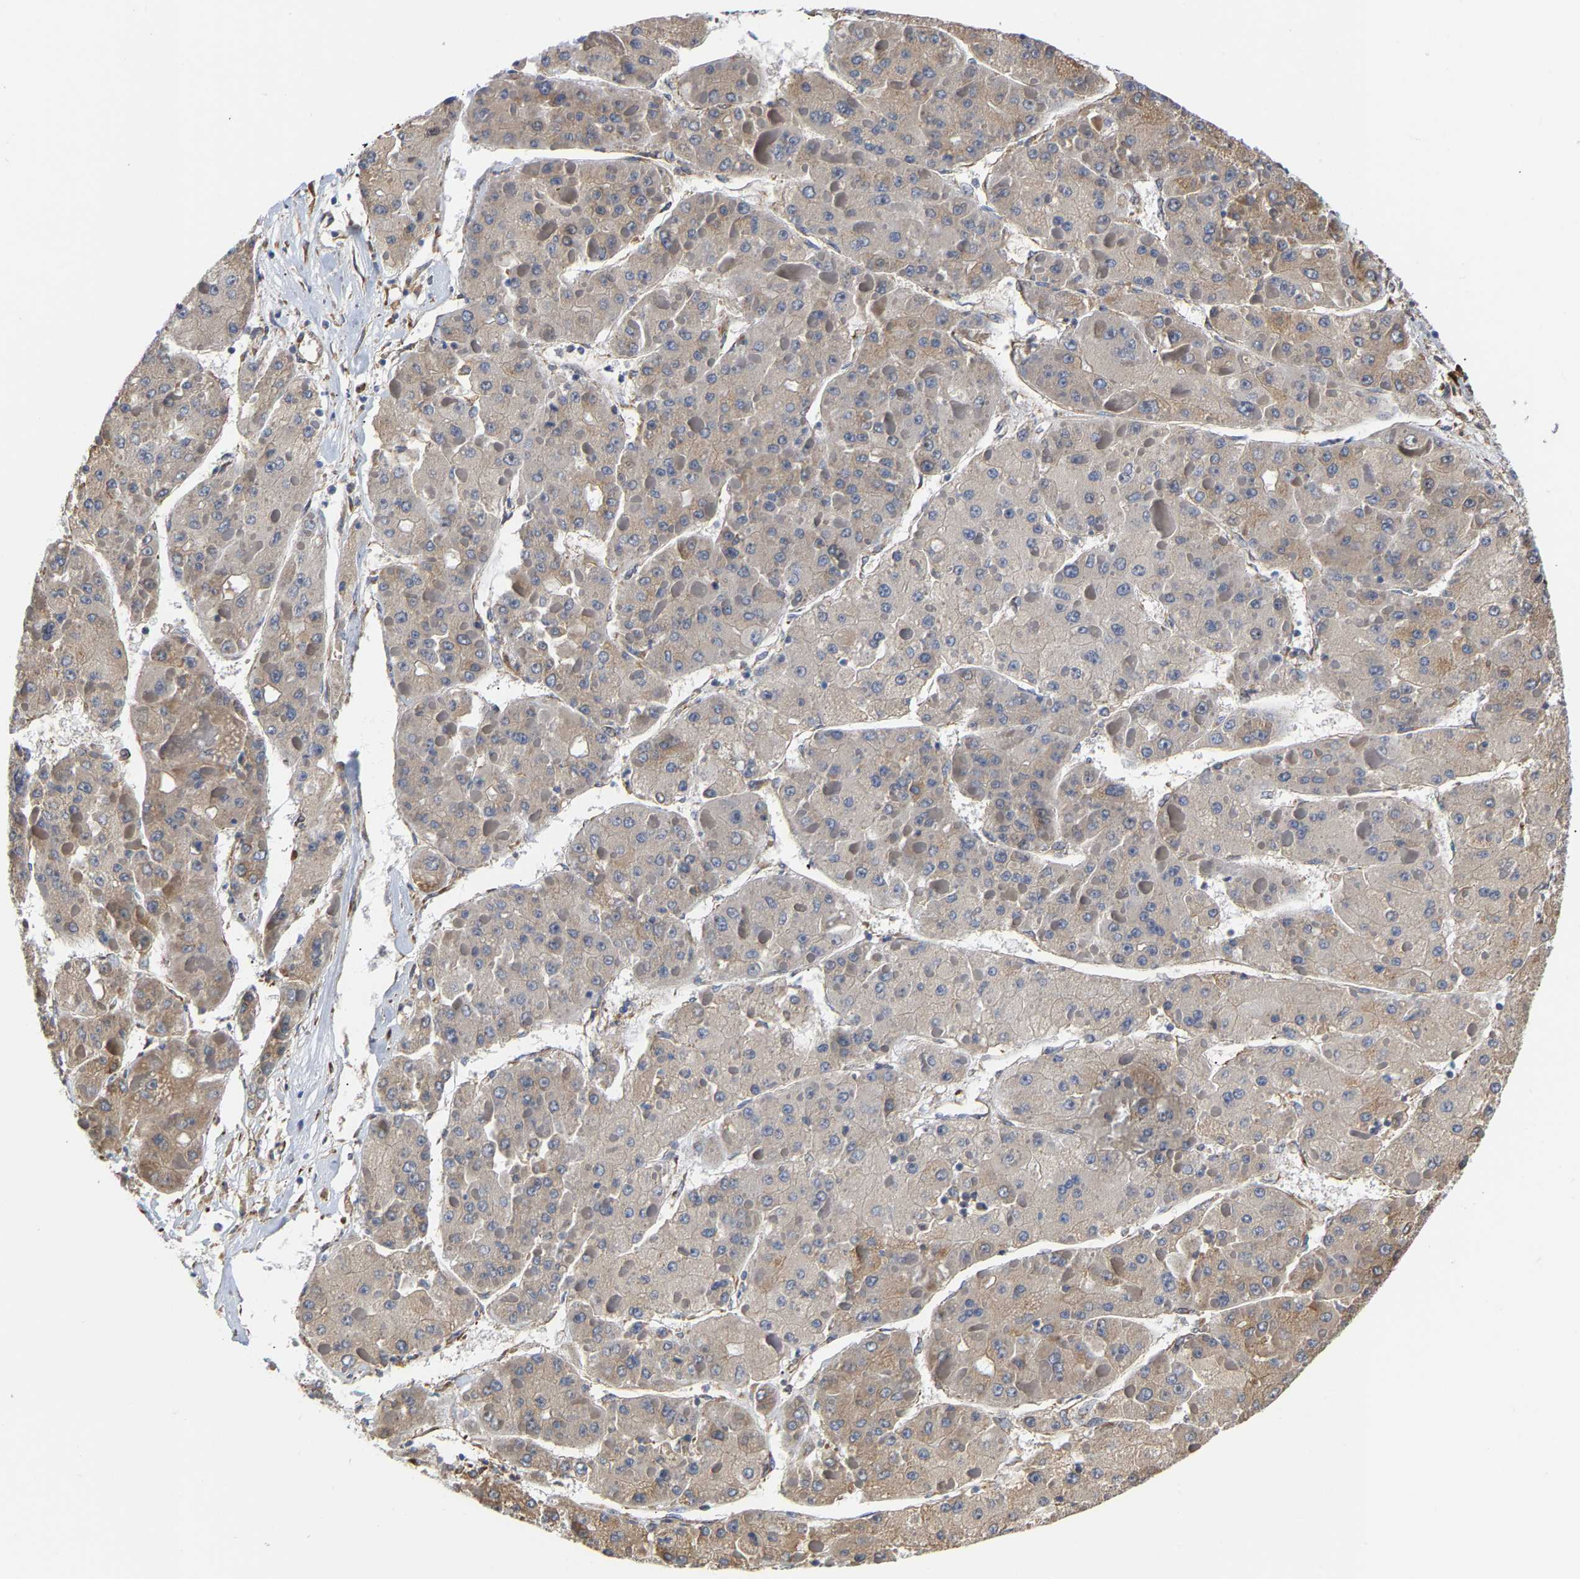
{"staining": {"intensity": "weak", "quantity": "<25%", "location": "cytoplasmic/membranous"}, "tissue": "liver cancer", "cell_type": "Tumor cells", "image_type": "cancer", "snomed": [{"axis": "morphology", "description": "Carcinoma, Hepatocellular, NOS"}, {"axis": "topography", "description": "Liver"}], "caption": "Tumor cells are negative for brown protein staining in liver cancer.", "gene": "ARAP1", "patient": {"sex": "female", "age": 73}}